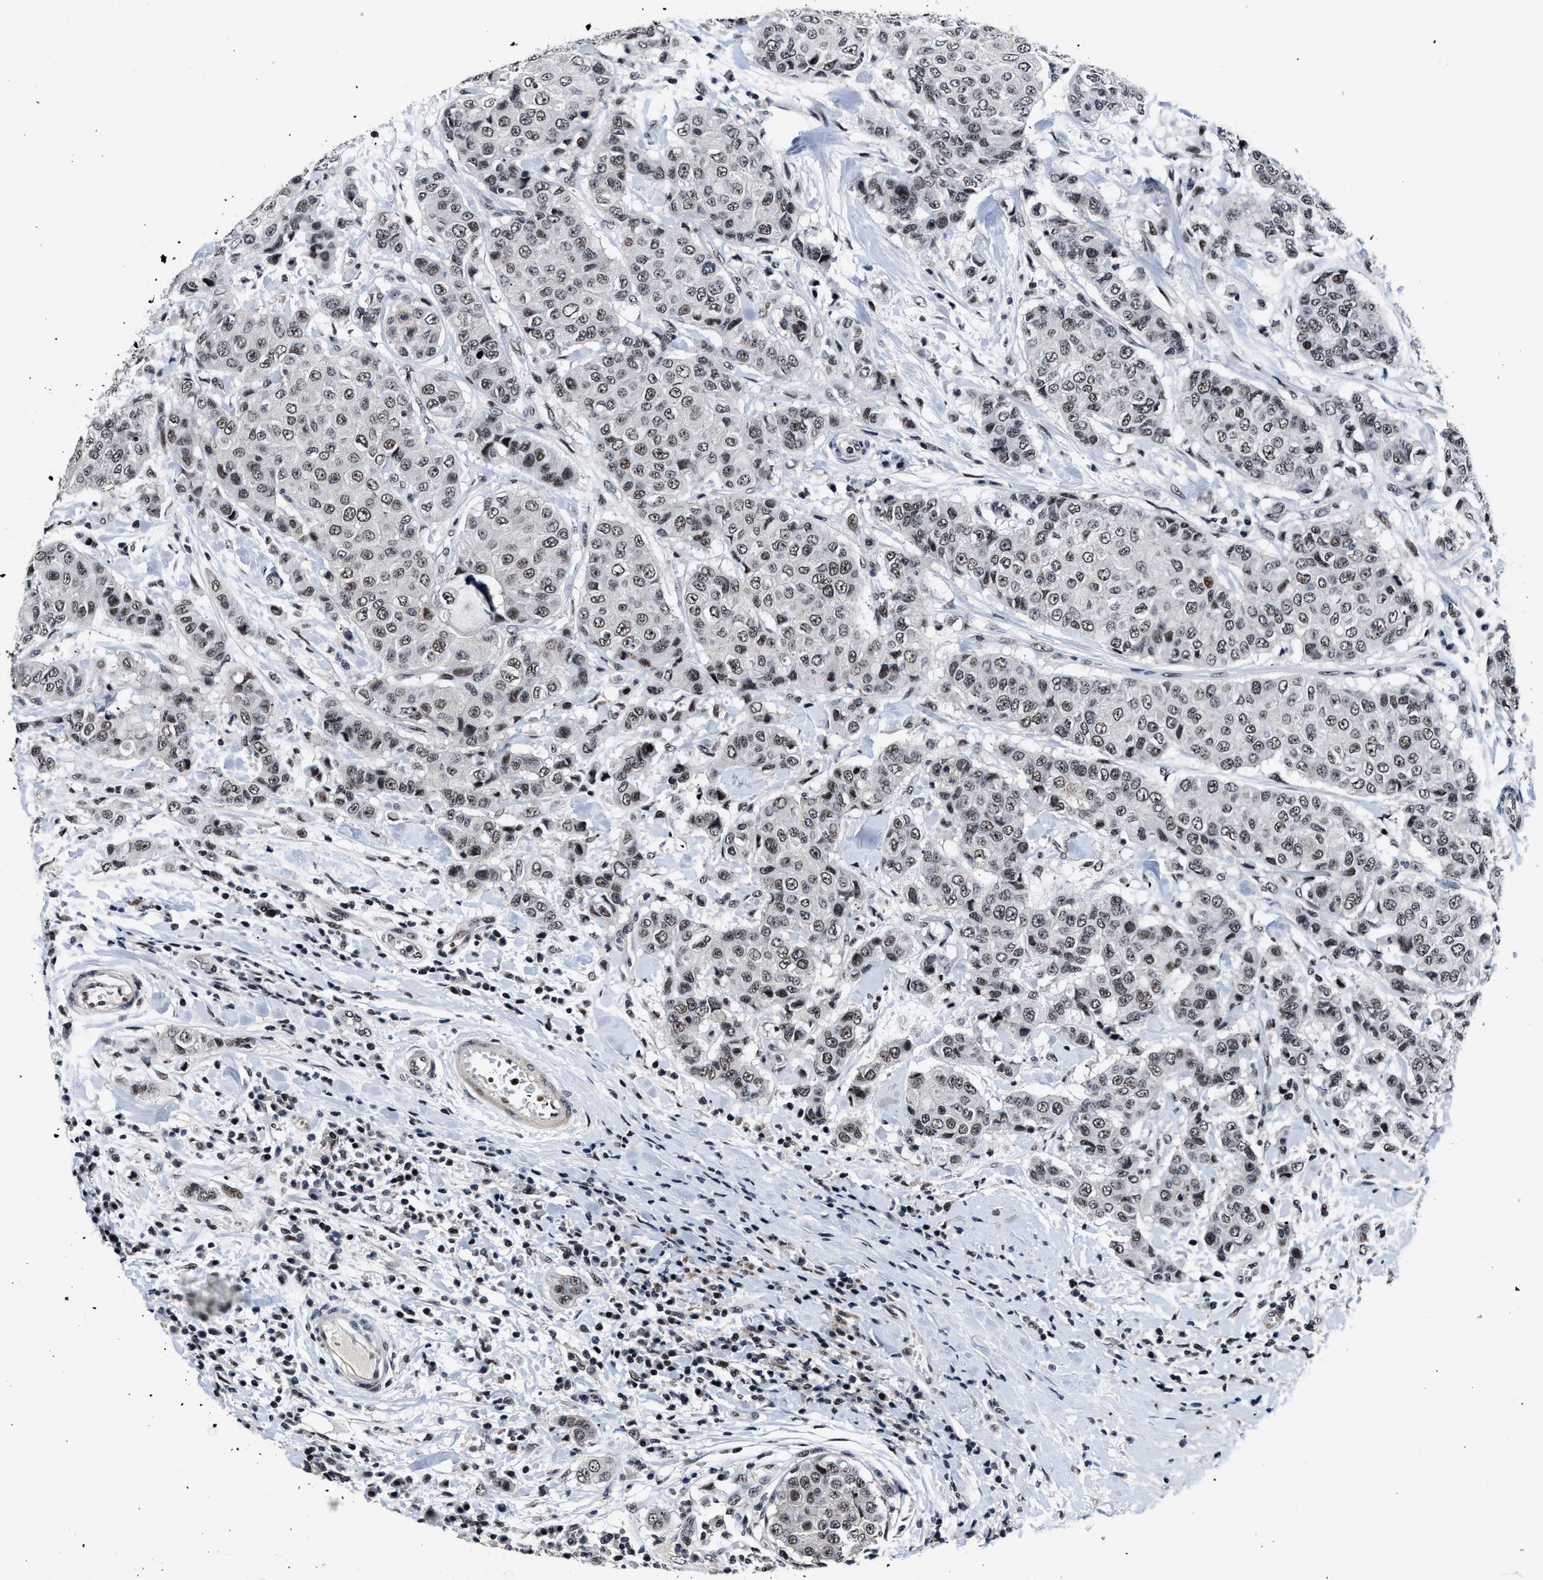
{"staining": {"intensity": "weak", "quantity": ">75%", "location": "nuclear"}, "tissue": "breast cancer", "cell_type": "Tumor cells", "image_type": "cancer", "snomed": [{"axis": "morphology", "description": "Duct carcinoma"}, {"axis": "topography", "description": "Breast"}], "caption": "The histopathology image exhibits a brown stain indicating the presence of a protein in the nuclear of tumor cells in breast intraductal carcinoma. (Stains: DAB in brown, nuclei in blue, Microscopy: brightfield microscopy at high magnification).", "gene": "ZNF233", "patient": {"sex": "female", "age": 27}}